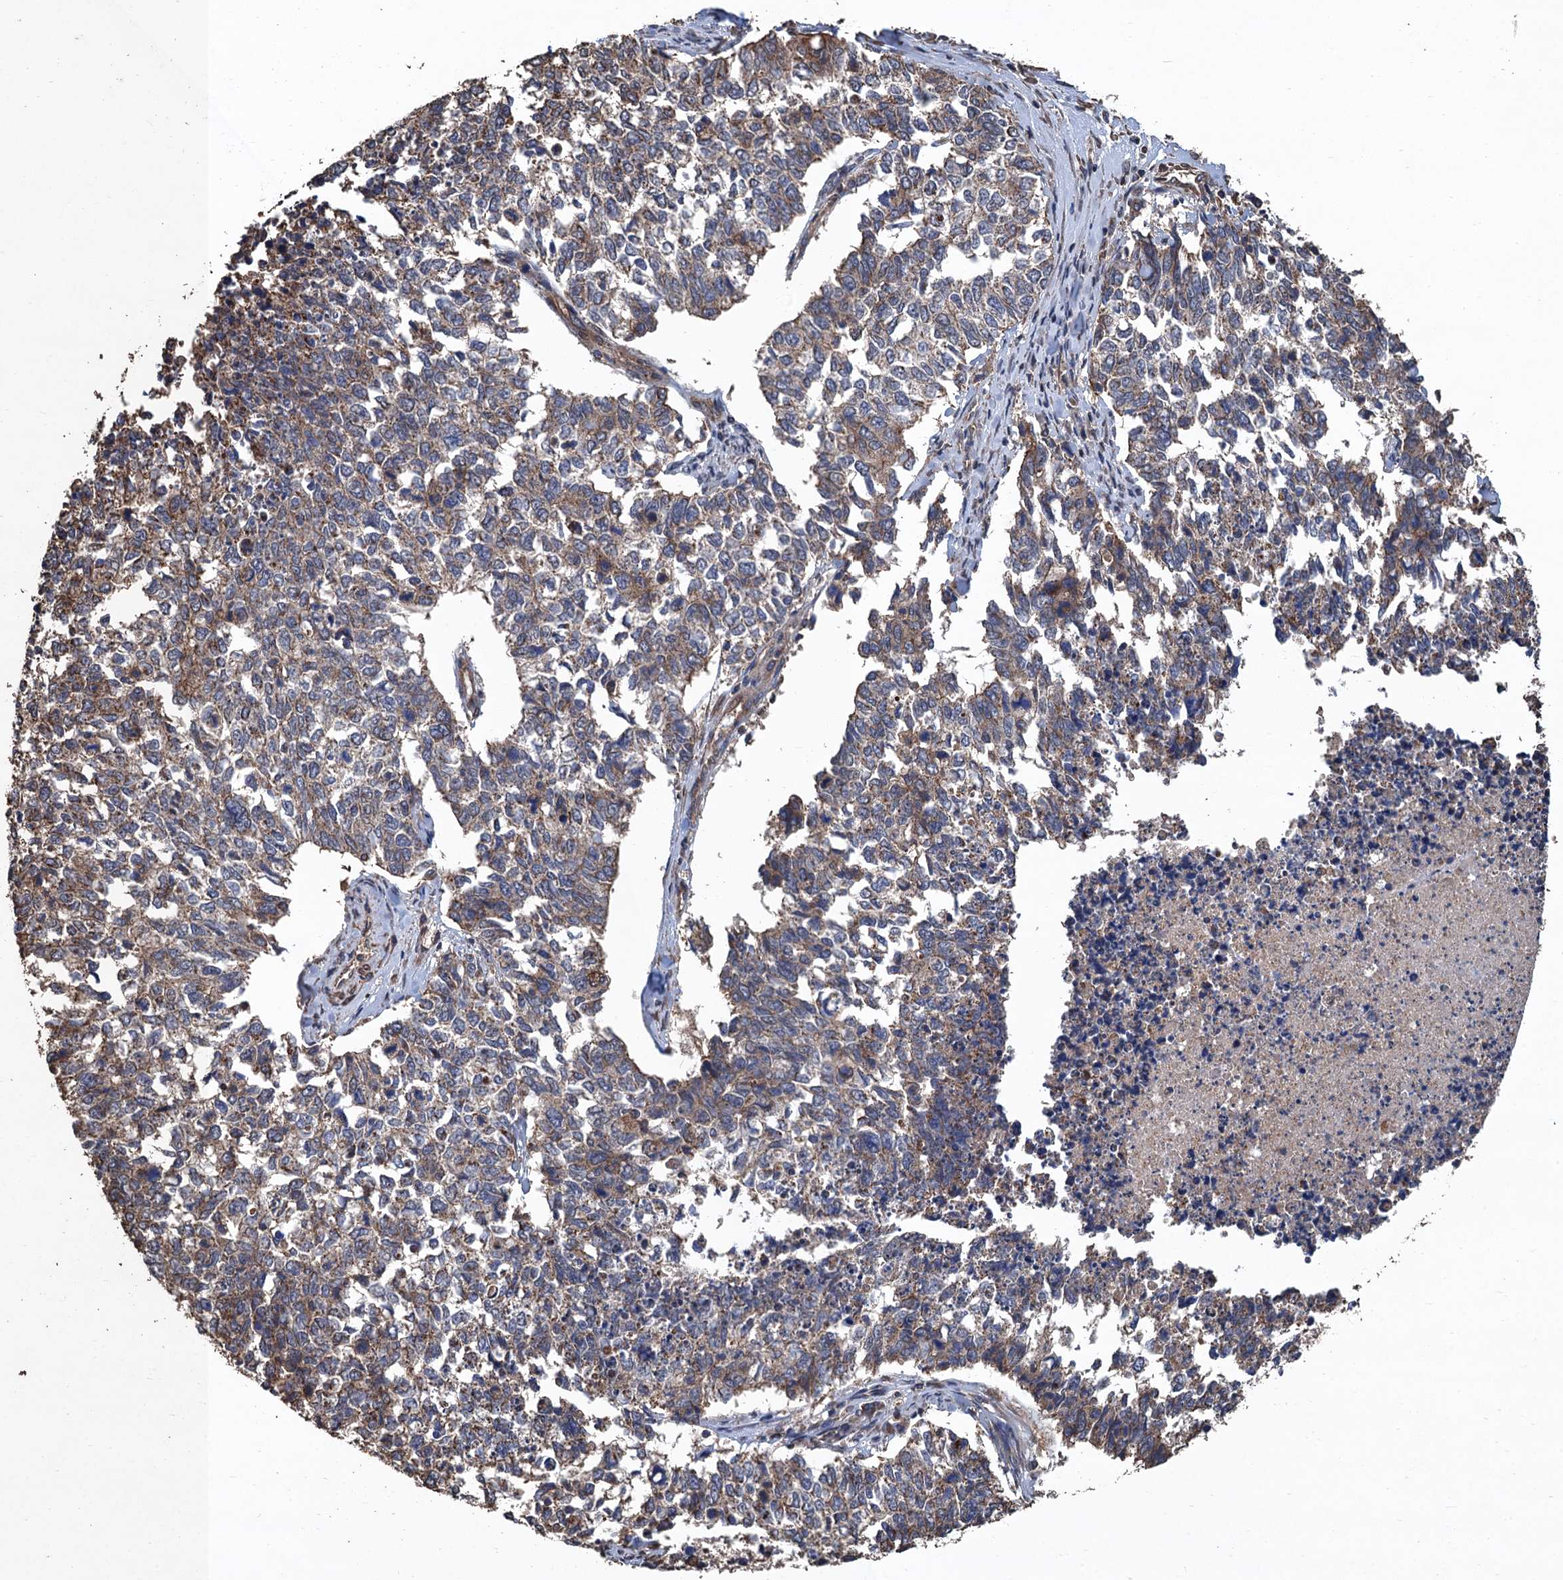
{"staining": {"intensity": "weak", "quantity": ">75%", "location": "cytoplasmic/membranous"}, "tissue": "cervical cancer", "cell_type": "Tumor cells", "image_type": "cancer", "snomed": [{"axis": "morphology", "description": "Squamous cell carcinoma, NOS"}, {"axis": "topography", "description": "Cervix"}], "caption": "Protein staining demonstrates weak cytoplasmic/membranous positivity in about >75% of tumor cells in cervical cancer (squamous cell carcinoma).", "gene": "PPP4R1", "patient": {"sex": "female", "age": 63}}